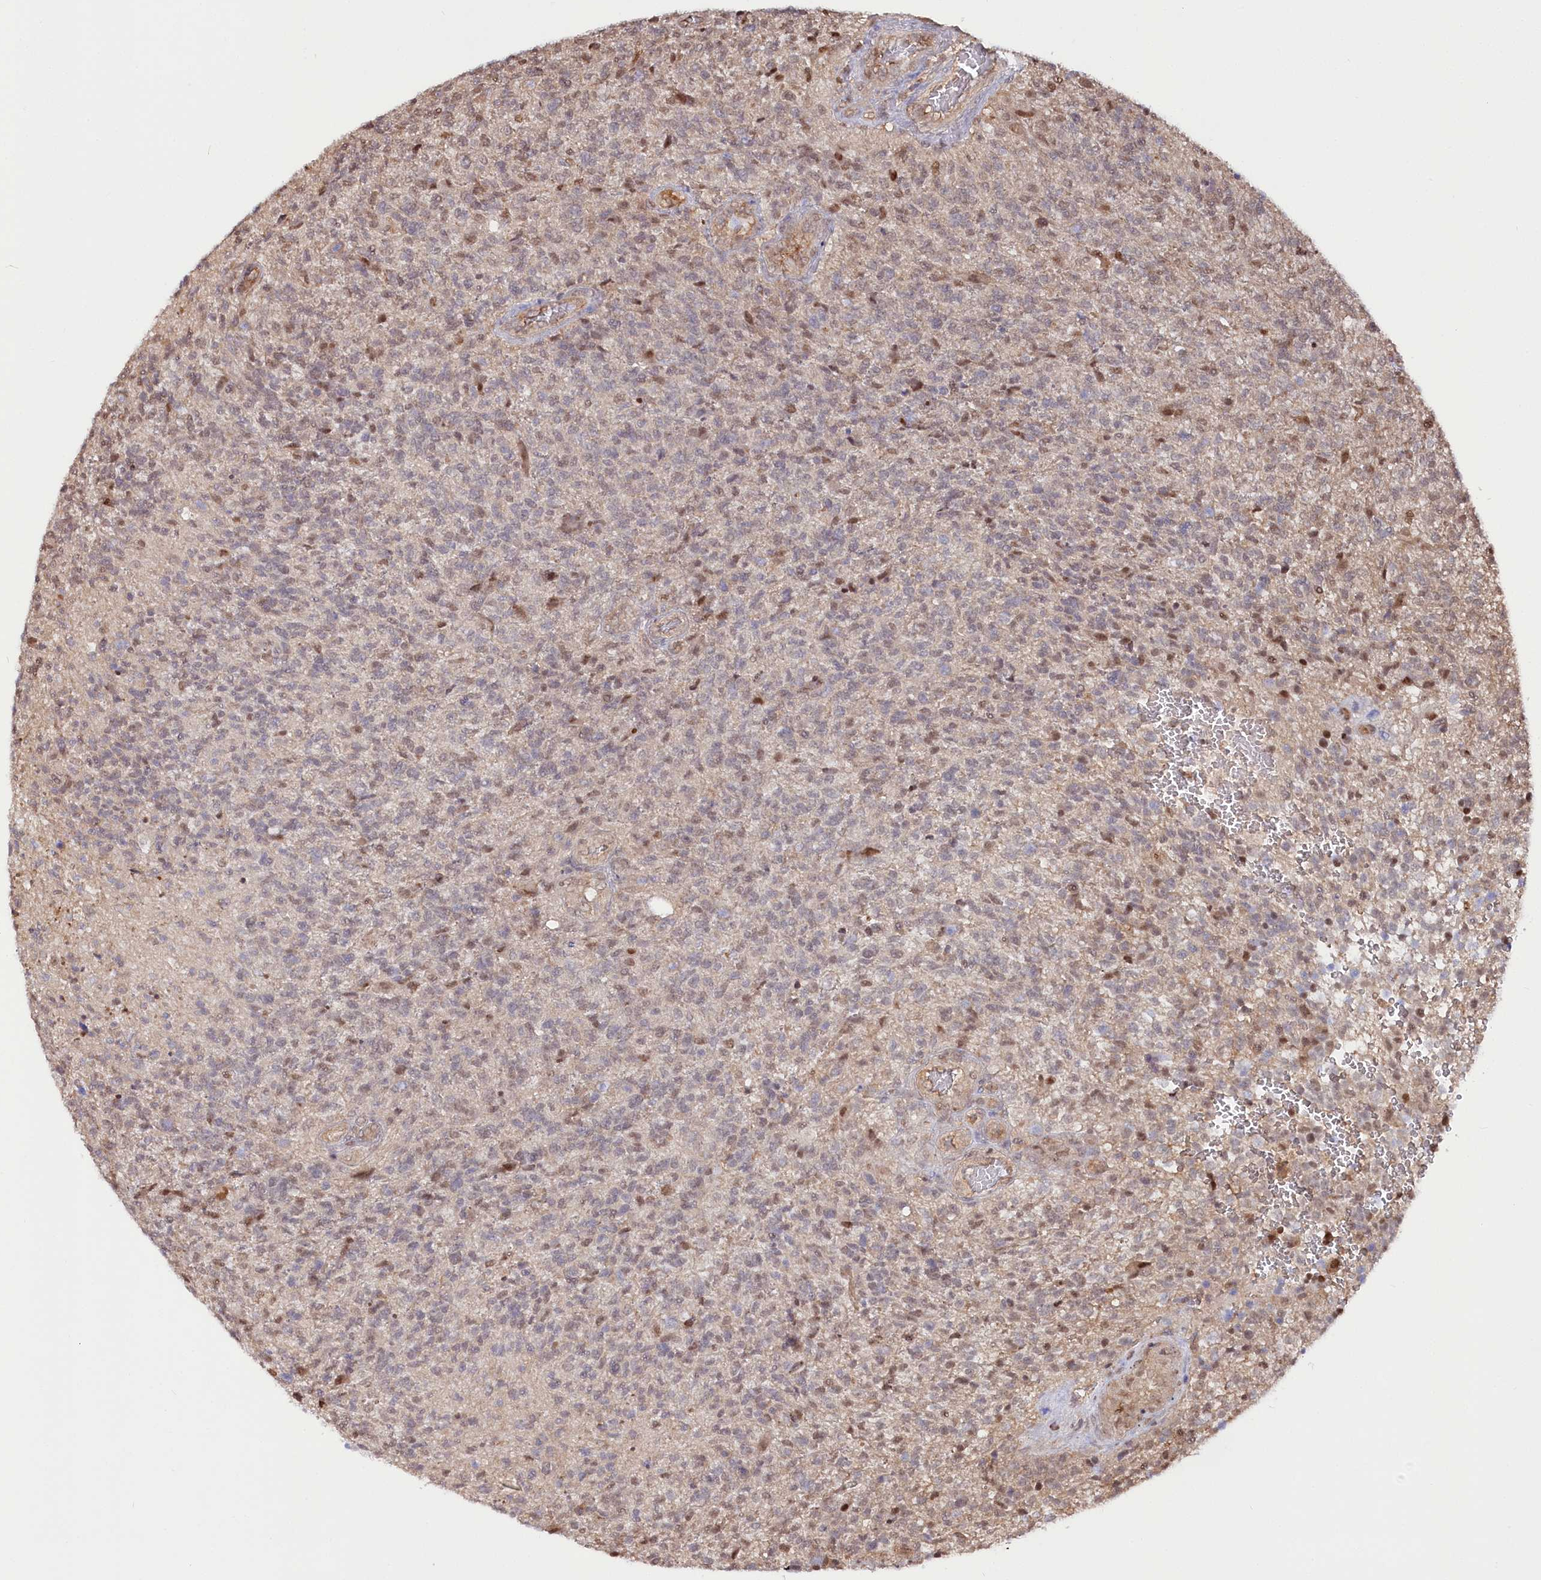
{"staining": {"intensity": "moderate", "quantity": "<25%", "location": "nuclear"}, "tissue": "glioma", "cell_type": "Tumor cells", "image_type": "cancer", "snomed": [{"axis": "morphology", "description": "Glioma, malignant, High grade"}, {"axis": "topography", "description": "Brain"}], "caption": "Protein expression analysis of human glioma reveals moderate nuclear expression in approximately <25% of tumor cells. (Stains: DAB (3,3'-diaminobenzidine) in brown, nuclei in blue, Microscopy: brightfield microscopy at high magnification).", "gene": "PSMA1", "patient": {"sex": "male", "age": 56}}